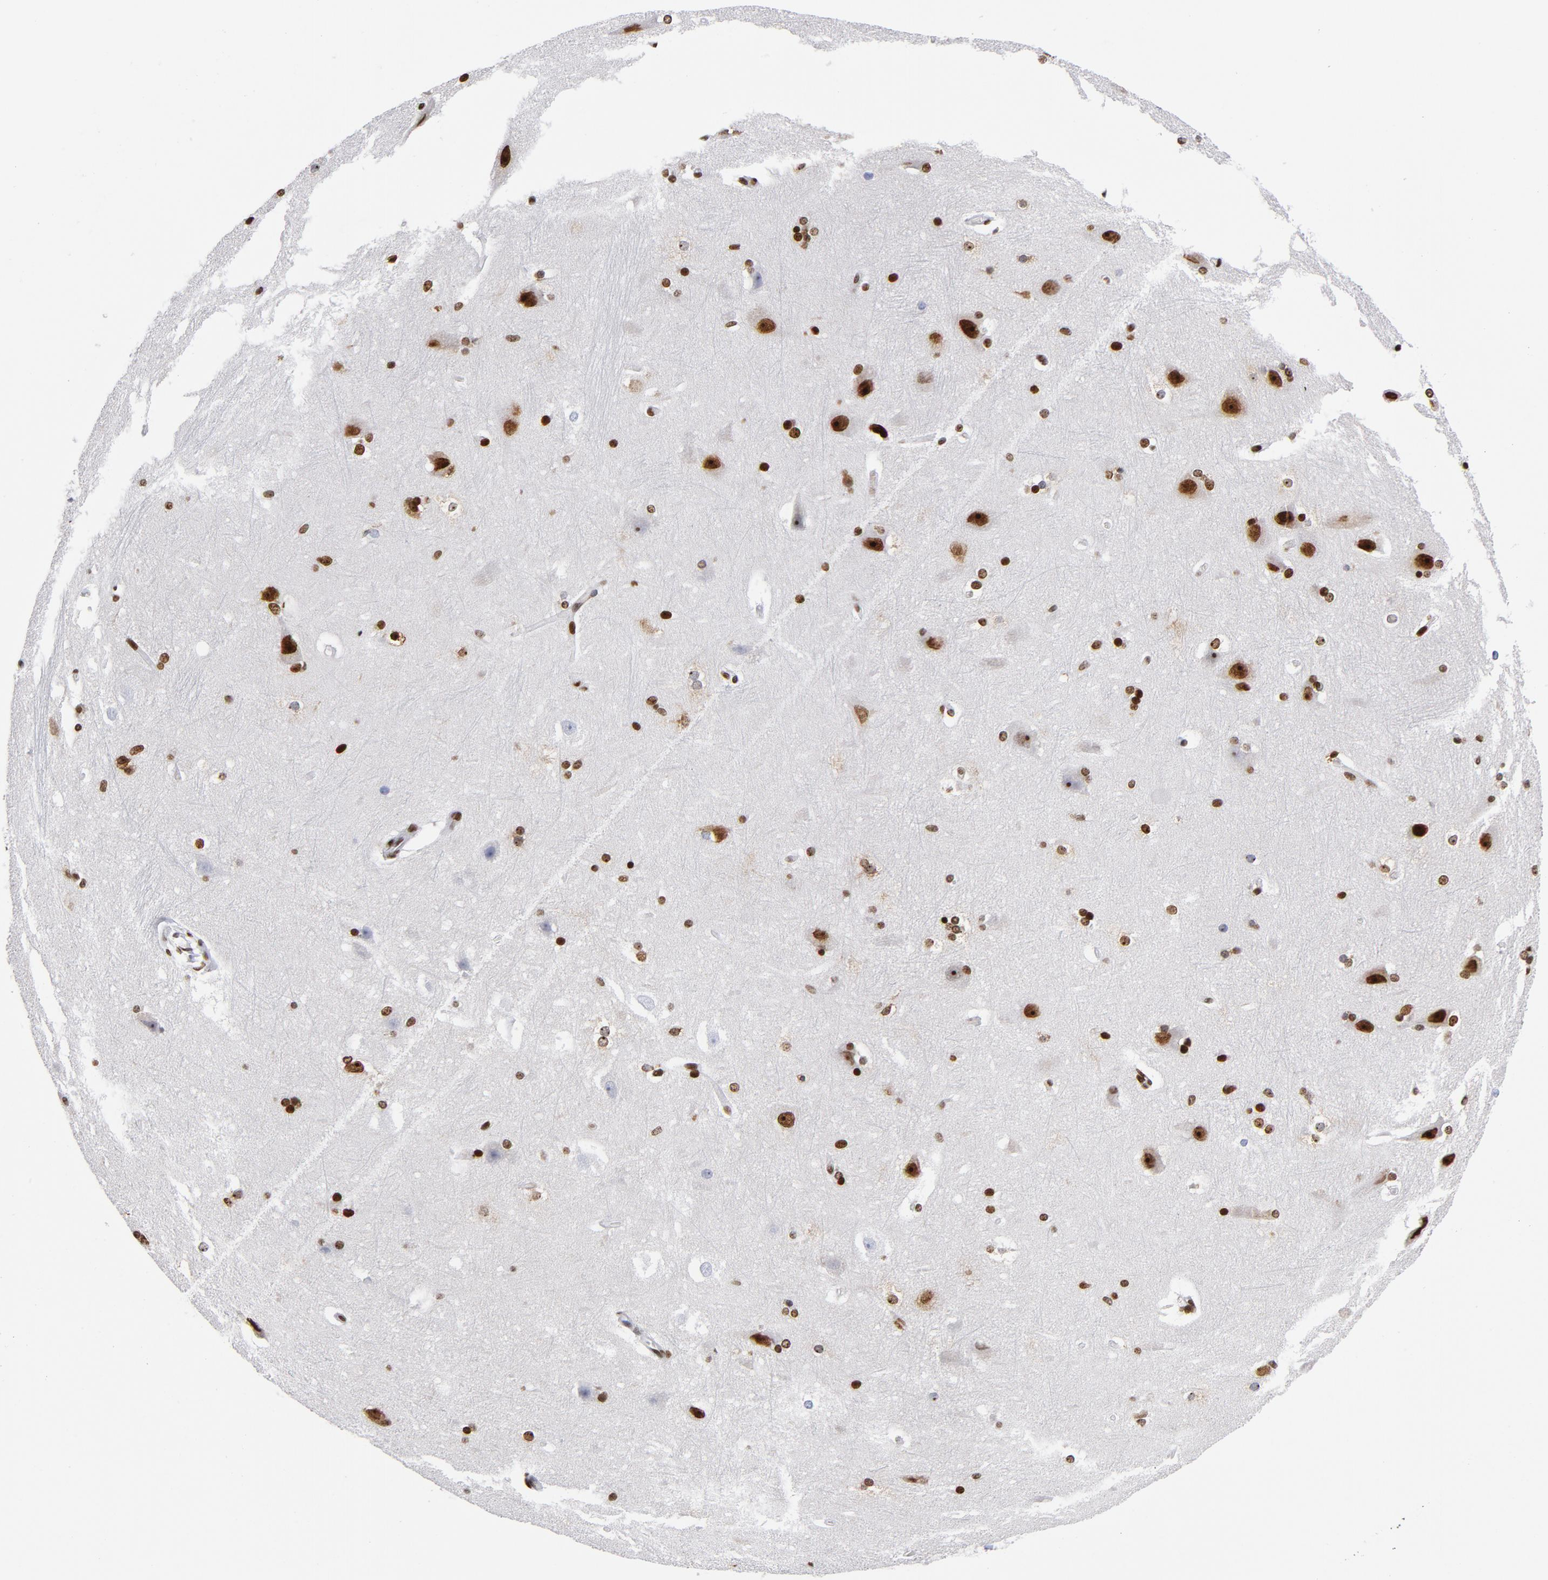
{"staining": {"intensity": "strong", "quantity": "25%-75%", "location": "nuclear"}, "tissue": "hippocampus", "cell_type": "Glial cells", "image_type": "normal", "snomed": [{"axis": "morphology", "description": "Normal tissue, NOS"}, {"axis": "topography", "description": "Hippocampus"}], "caption": "Glial cells exhibit strong nuclear positivity in approximately 25%-75% of cells in unremarkable hippocampus. The staining was performed using DAB, with brown indicating positive protein expression. Nuclei are stained blue with hematoxylin.", "gene": "TOP2B", "patient": {"sex": "female", "age": 19}}